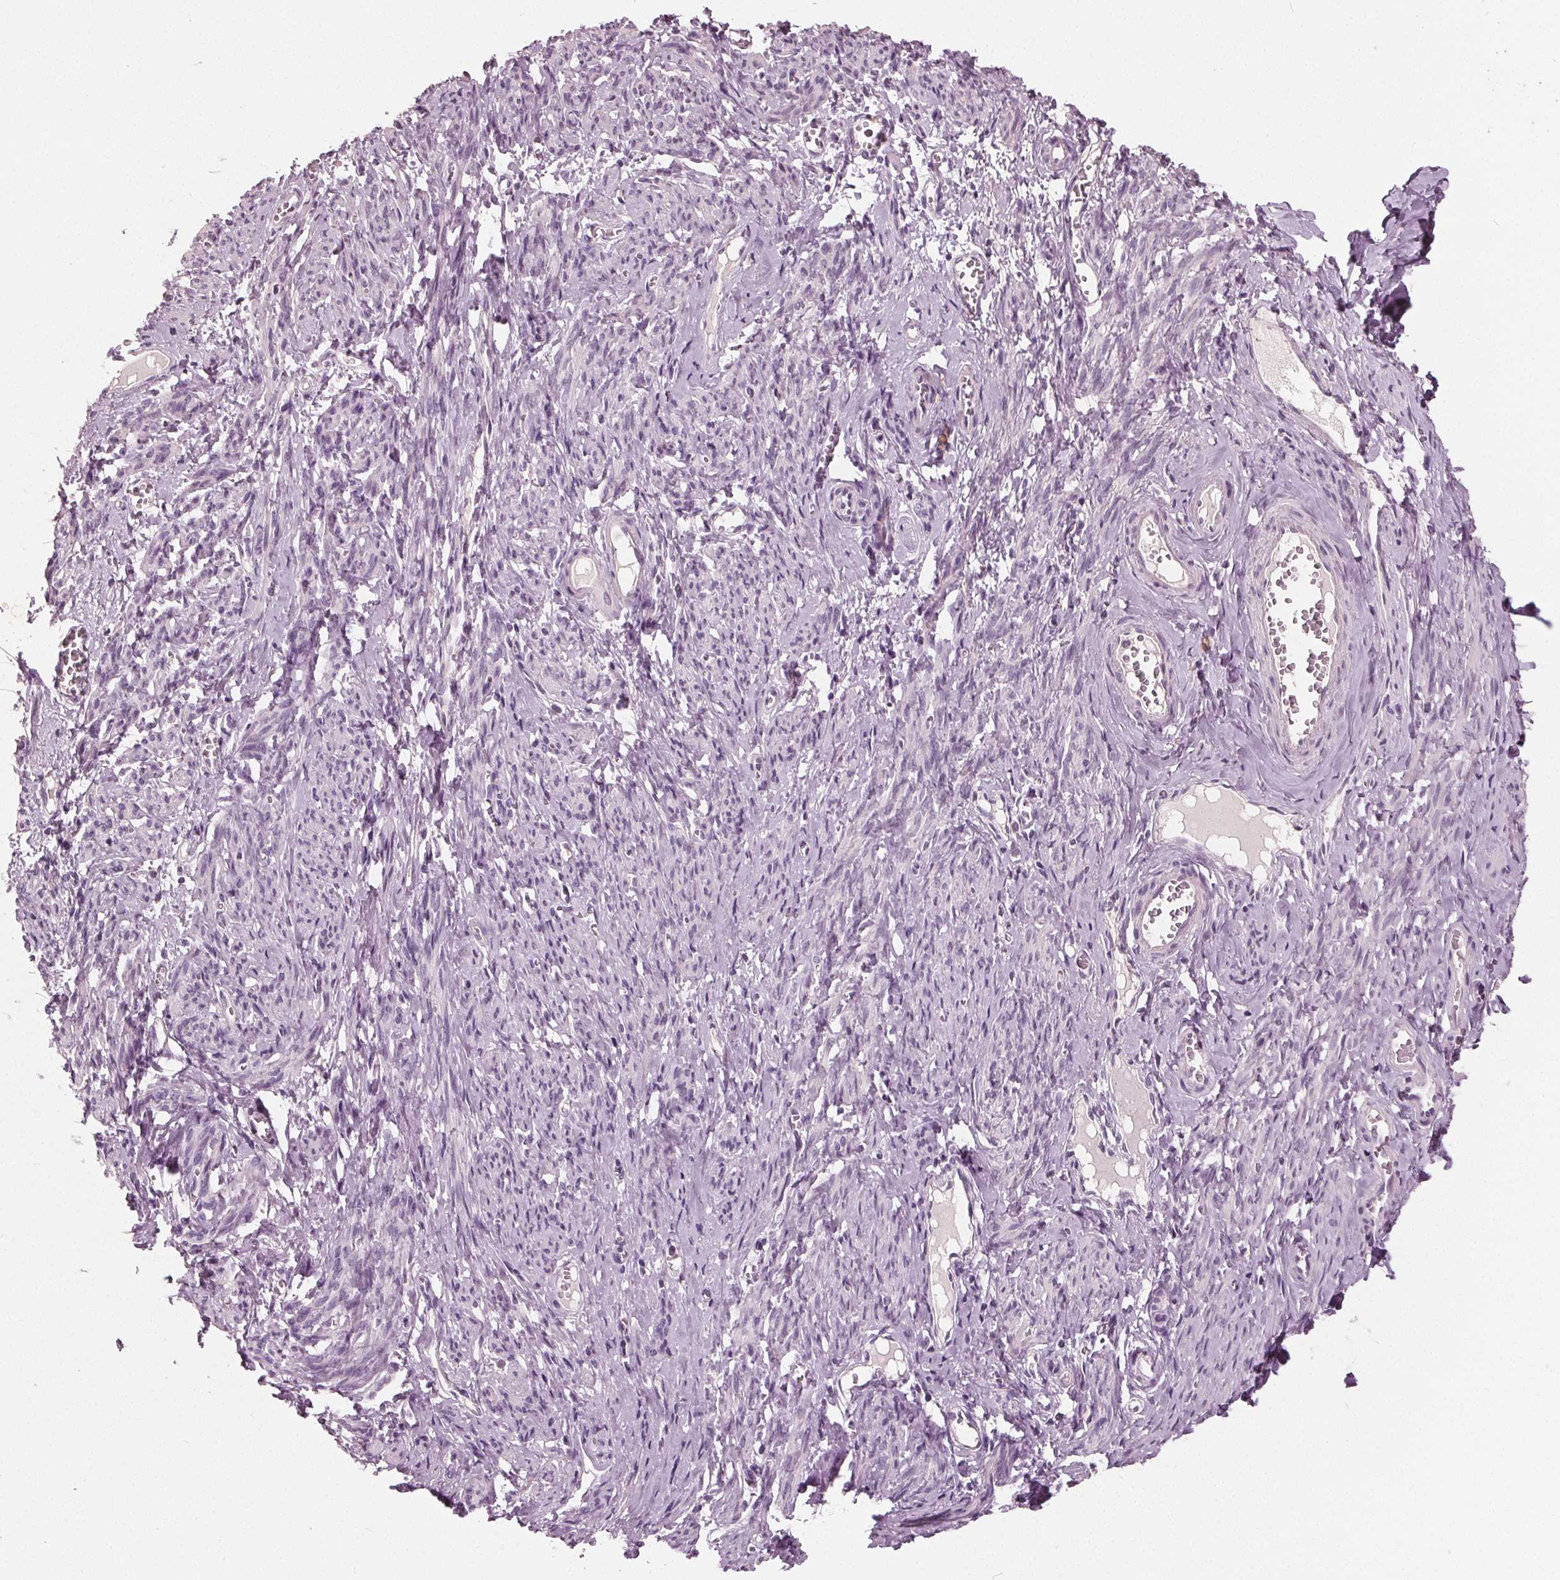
{"staining": {"intensity": "negative", "quantity": "none", "location": "none"}, "tissue": "smooth muscle", "cell_type": "Smooth muscle cells", "image_type": "normal", "snomed": [{"axis": "morphology", "description": "Normal tissue, NOS"}, {"axis": "topography", "description": "Smooth muscle"}], "caption": "Immunohistochemistry micrograph of unremarkable smooth muscle stained for a protein (brown), which reveals no expression in smooth muscle cells.", "gene": "TKFC", "patient": {"sex": "female", "age": 65}}